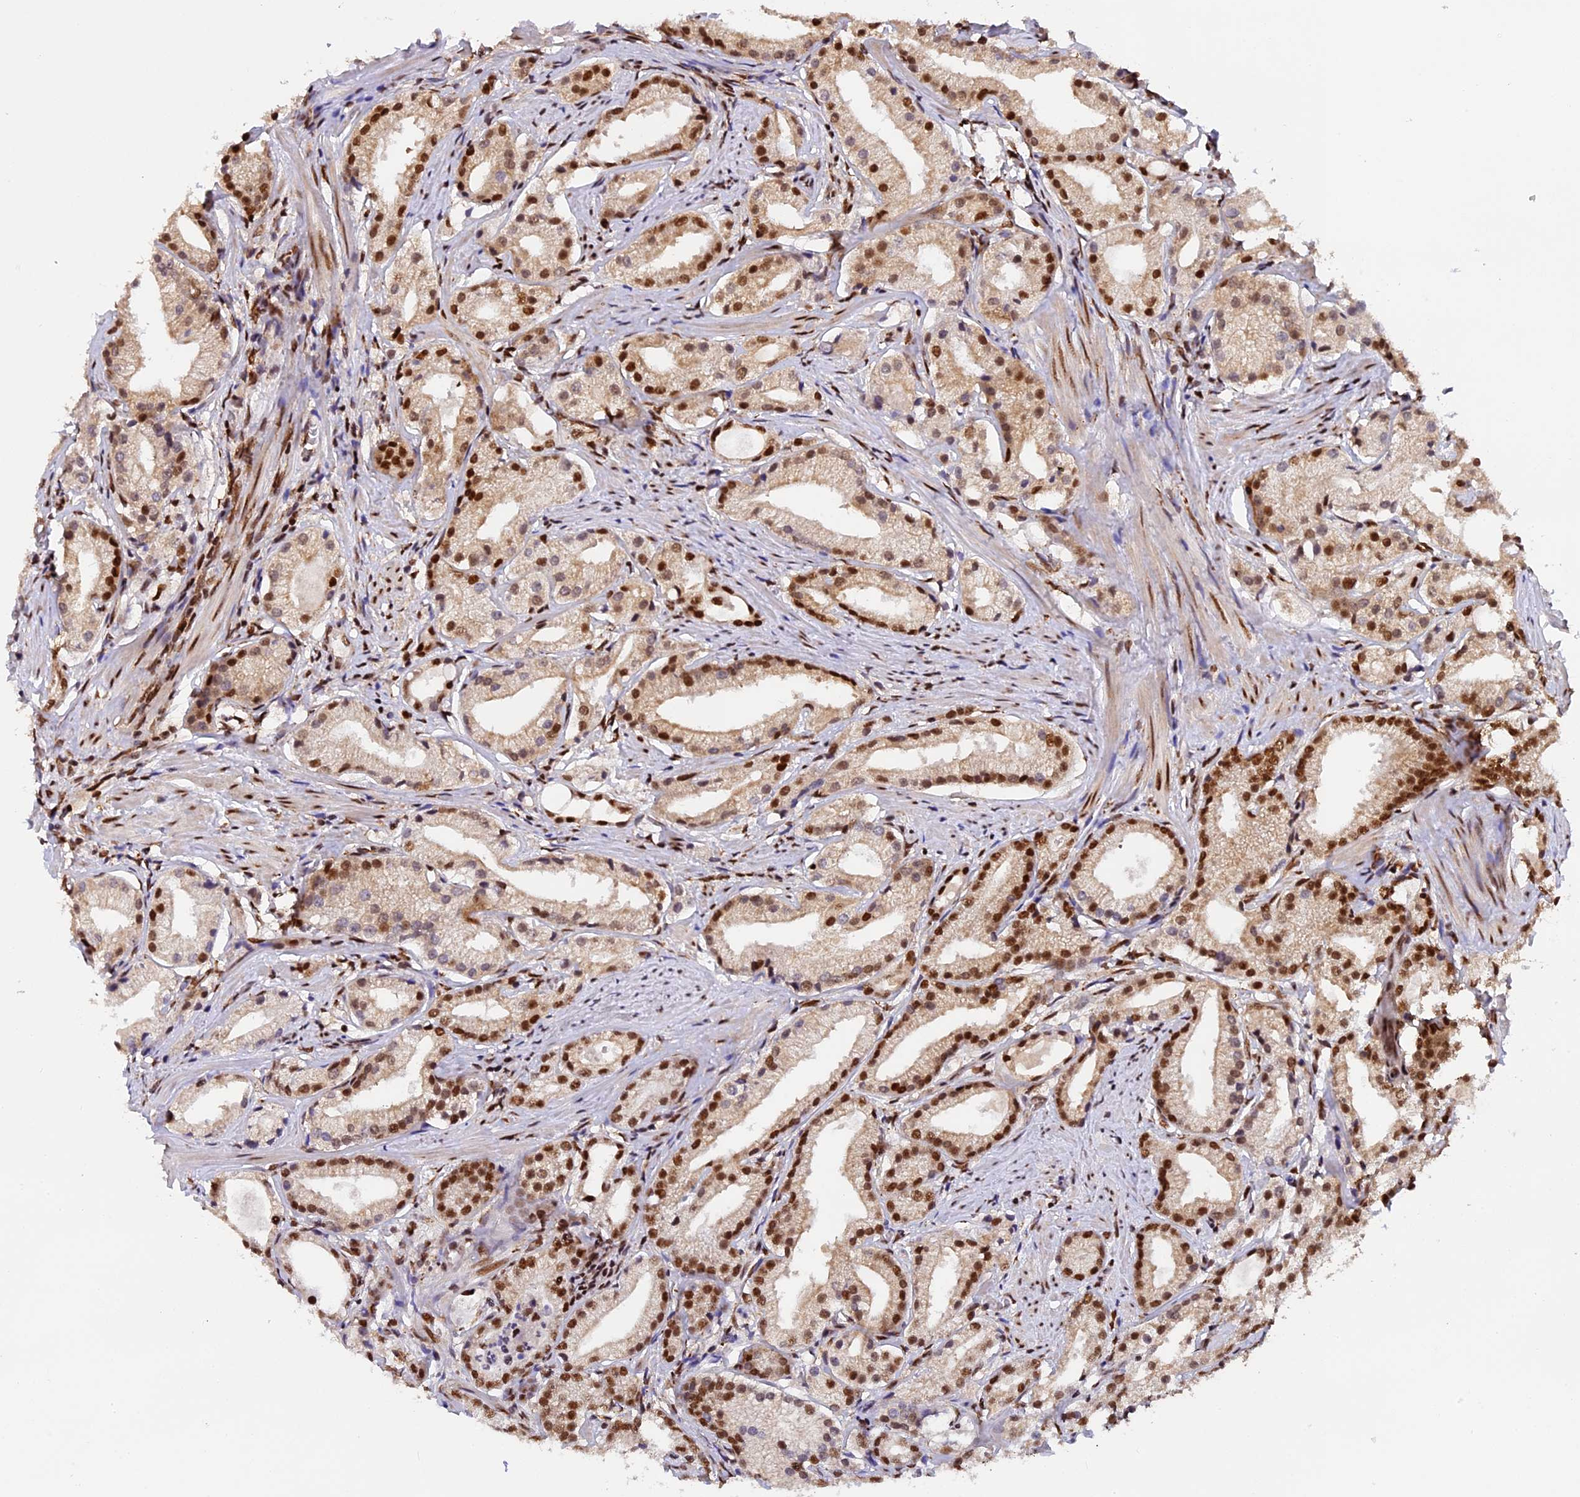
{"staining": {"intensity": "strong", "quantity": ">75%", "location": "nuclear"}, "tissue": "prostate cancer", "cell_type": "Tumor cells", "image_type": "cancer", "snomed": [{"axis": "morphology", "description": "Adenocarcinoma, Low grade"}, {"axis": "topography", "description": "Prostate"}], "caption": "IHC micrograph of neoplastic tissue: human prostate adenocarcinoma (low-grade) stained using immunohistochemistry demonstrates high levels of strong protein expression localized specifically in the nuclear of tumor cells, appearing as a nuclear brown color.", "gene": "RAMAC", "patient": {"sex": "male", "age": 57}}